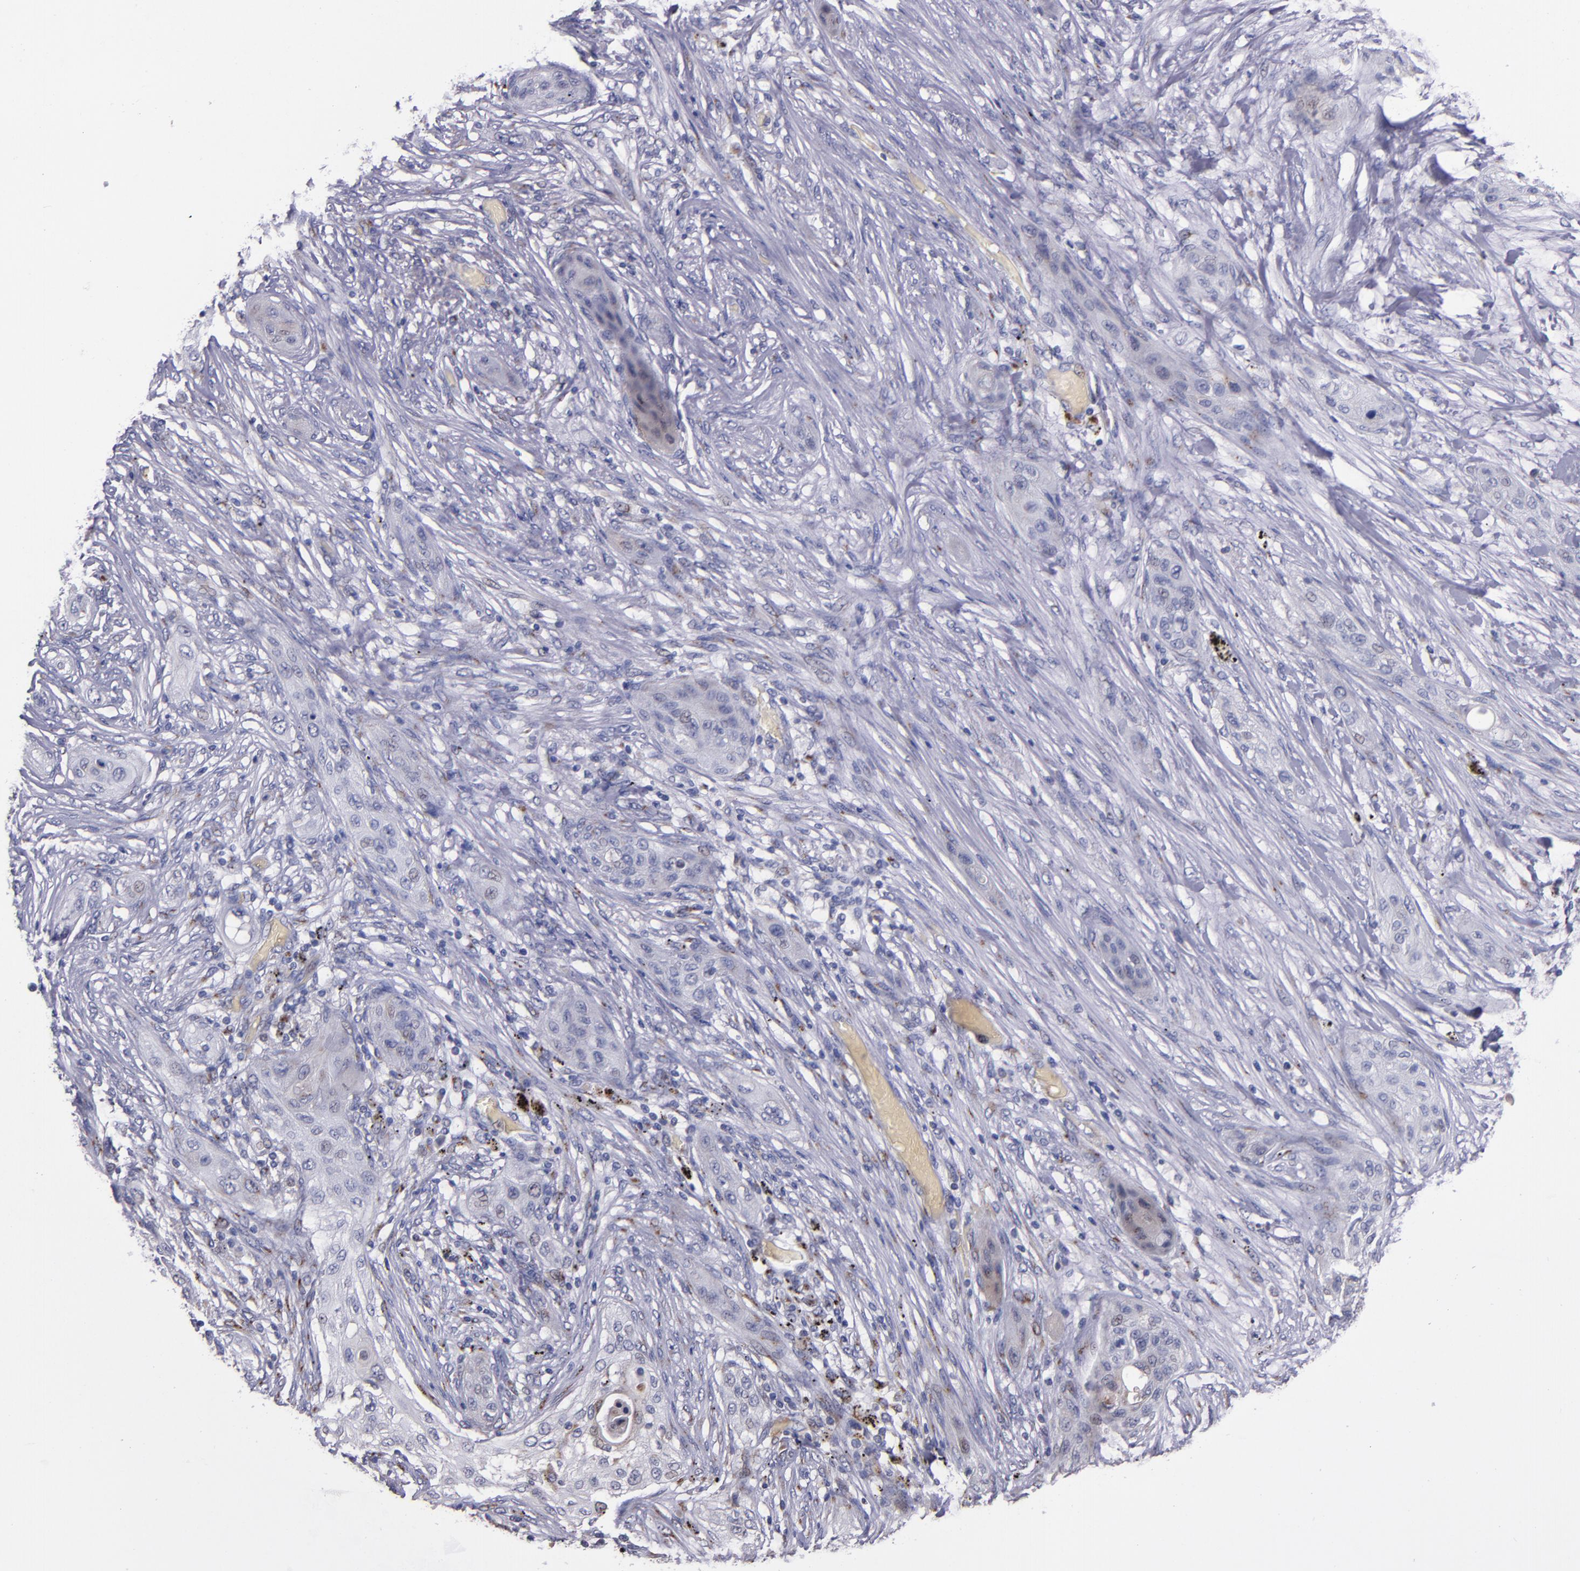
{"staining": {"intensity": "moderate", "quantity": "<25%", "location": "cytoplasmic/membranous"}, "tissue": "lung cancer", "cell_type": "Tumor cells", "image_type": "cancer", "snomed": [{"axis": "morphology", "description": "Squamous cell carcinoma, NOS"}, {"axis": "topography", "description": "Lung"}], "caption": "Tumor cells exhibit moderate cytoplasmic/membranous staining in about <25% of cells in squamous cell carcinoma (lung).", "gene": "RAB41", "patient": {"sex": "female", "age": 47}}